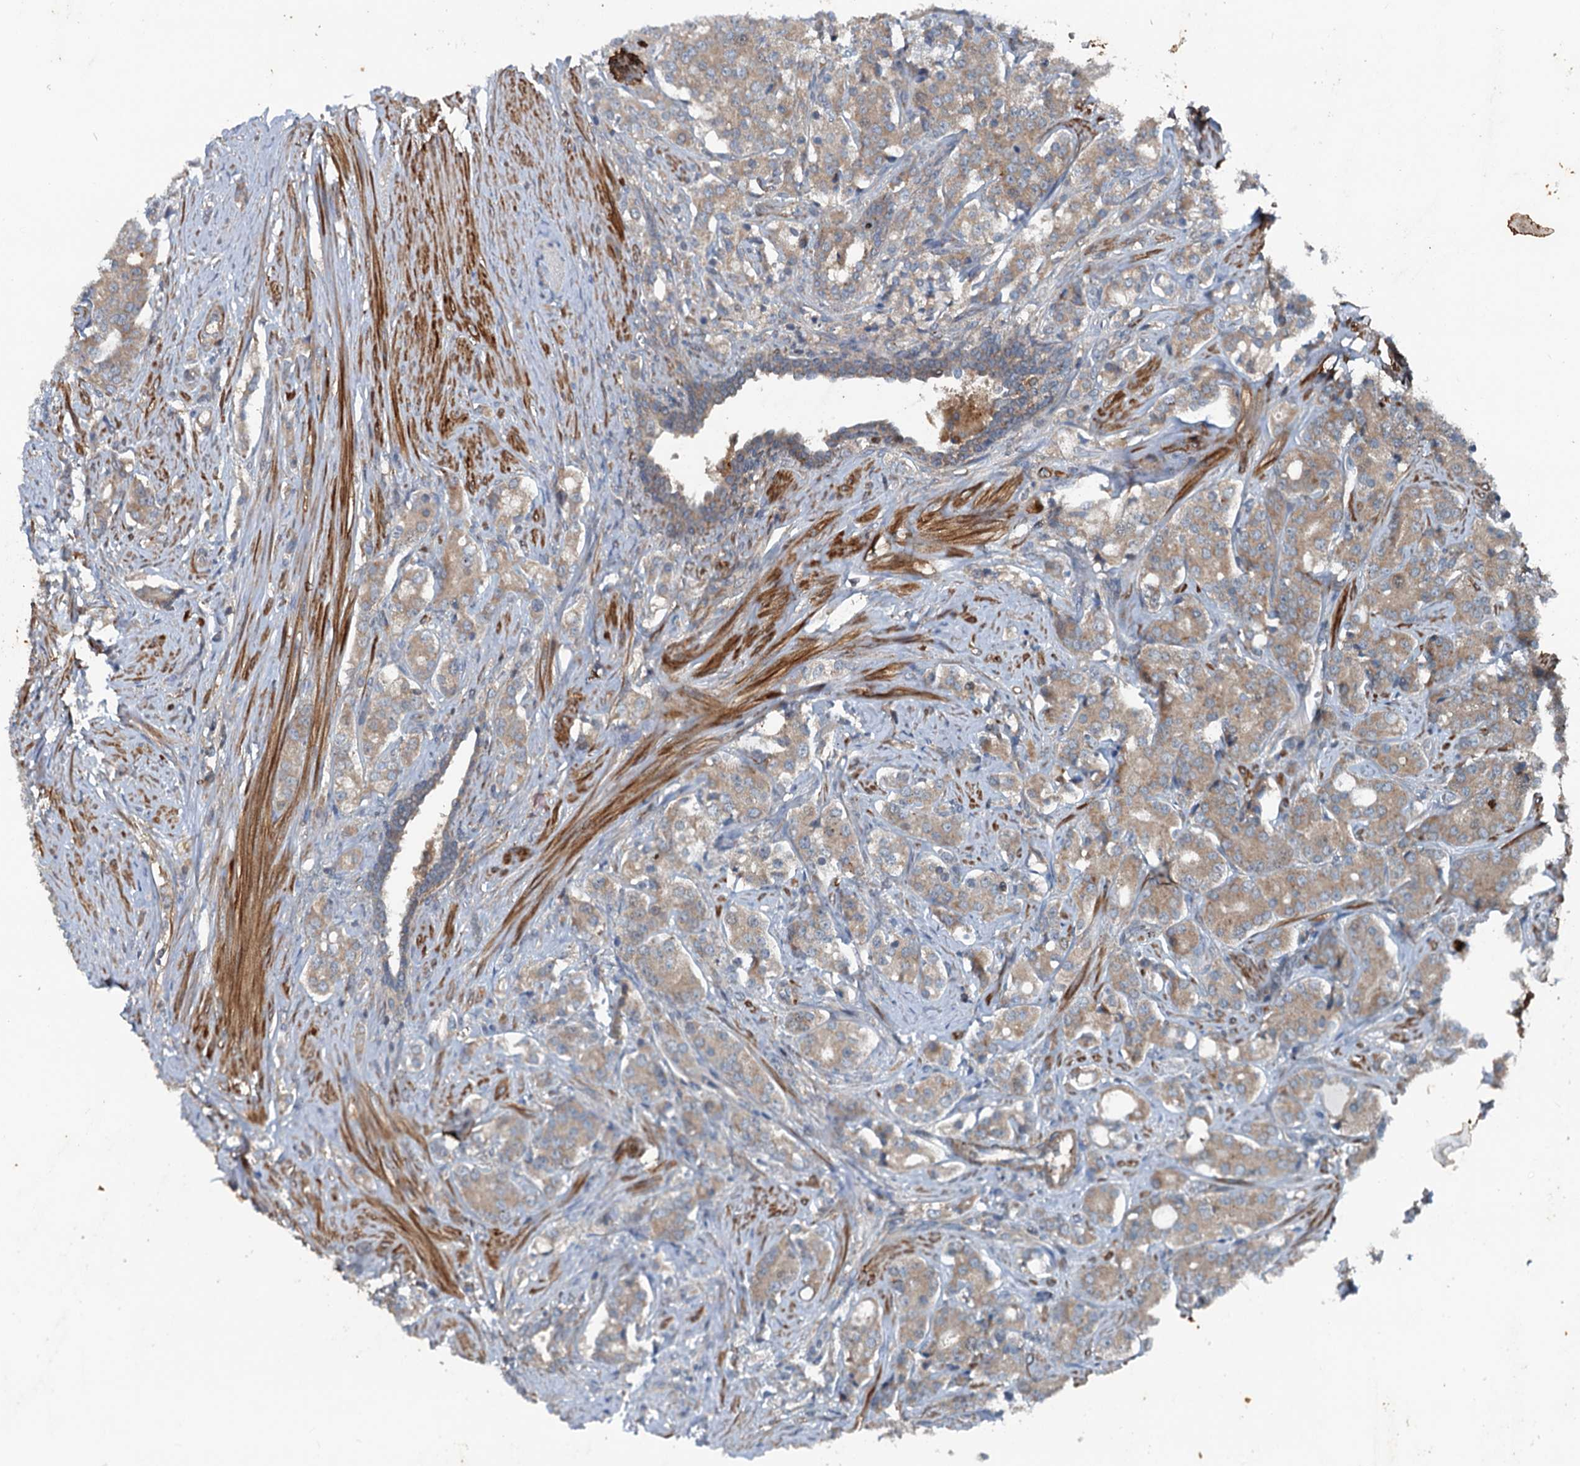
{"staining": {"intensity": "moderate", "quantity": ">75%", "location": "cytoplasmic/membranous"}, "tissue": "prostate cancer", "cell_type": "Tumor cells", "image_type": "cancer", "snomed": [{"axis": "morphology", "description": "Adenocarcinoma, High grade"}, {"axis": "topography", "description": "Prostate"}], "caption": "Immunohistochemical staining of prostate cancer (high-grade adenocarcinoma) displays medium levels of moderate cytoplasmic/membranous staining in approximately >75% of tumor cells. The staining is performed using DAB brown chromogen to label protein expression. The nuclei are counter-stained blue using hematoxylin.", "gene": "TEDC1", "patient": {"sex": "male", "age": 62}}